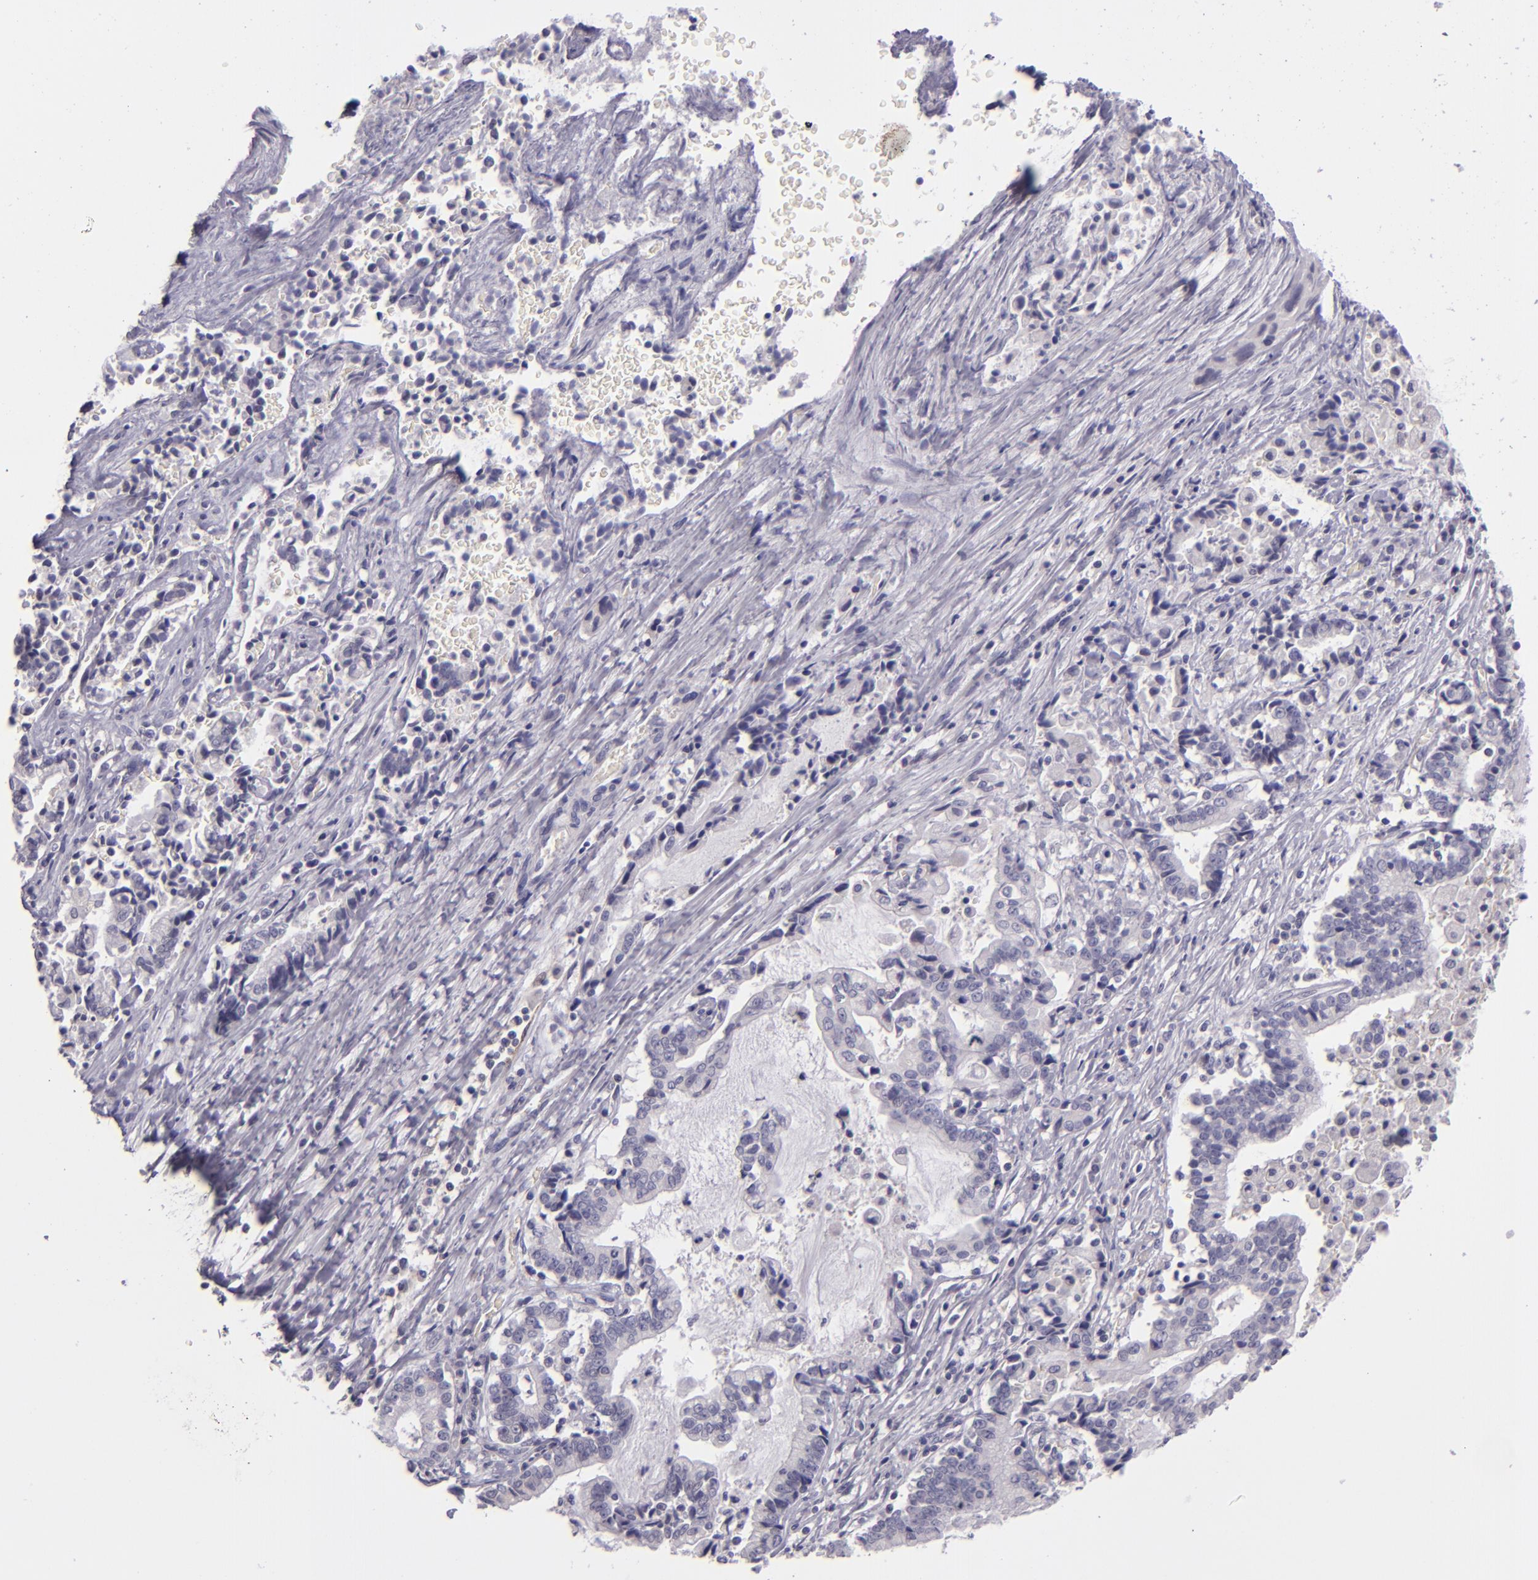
{"staining": {"intensity": "negative", "quantity": "none", "location": "none"}, "tissue": "liver cancer", "cell_type": "Tumor cells", "image_type": "cancer", "snomed": [{"axis": "morphology", "description": "Cholangiocarcinoma"}, {"axis": "topography", "description": "Liver"}], "caption": "Photomicrograph shows no protein staining in tumor cells of cholangiocarcinoma (liver) tissue. (Stains: DAB (3,3'-diaminobenzidine) IHC with hematoxylin counter stain, Microscopy: brightfield microscopy at high magnification).", "gene": "SNCB", "patient": {"sex": "male", "age": 57}}